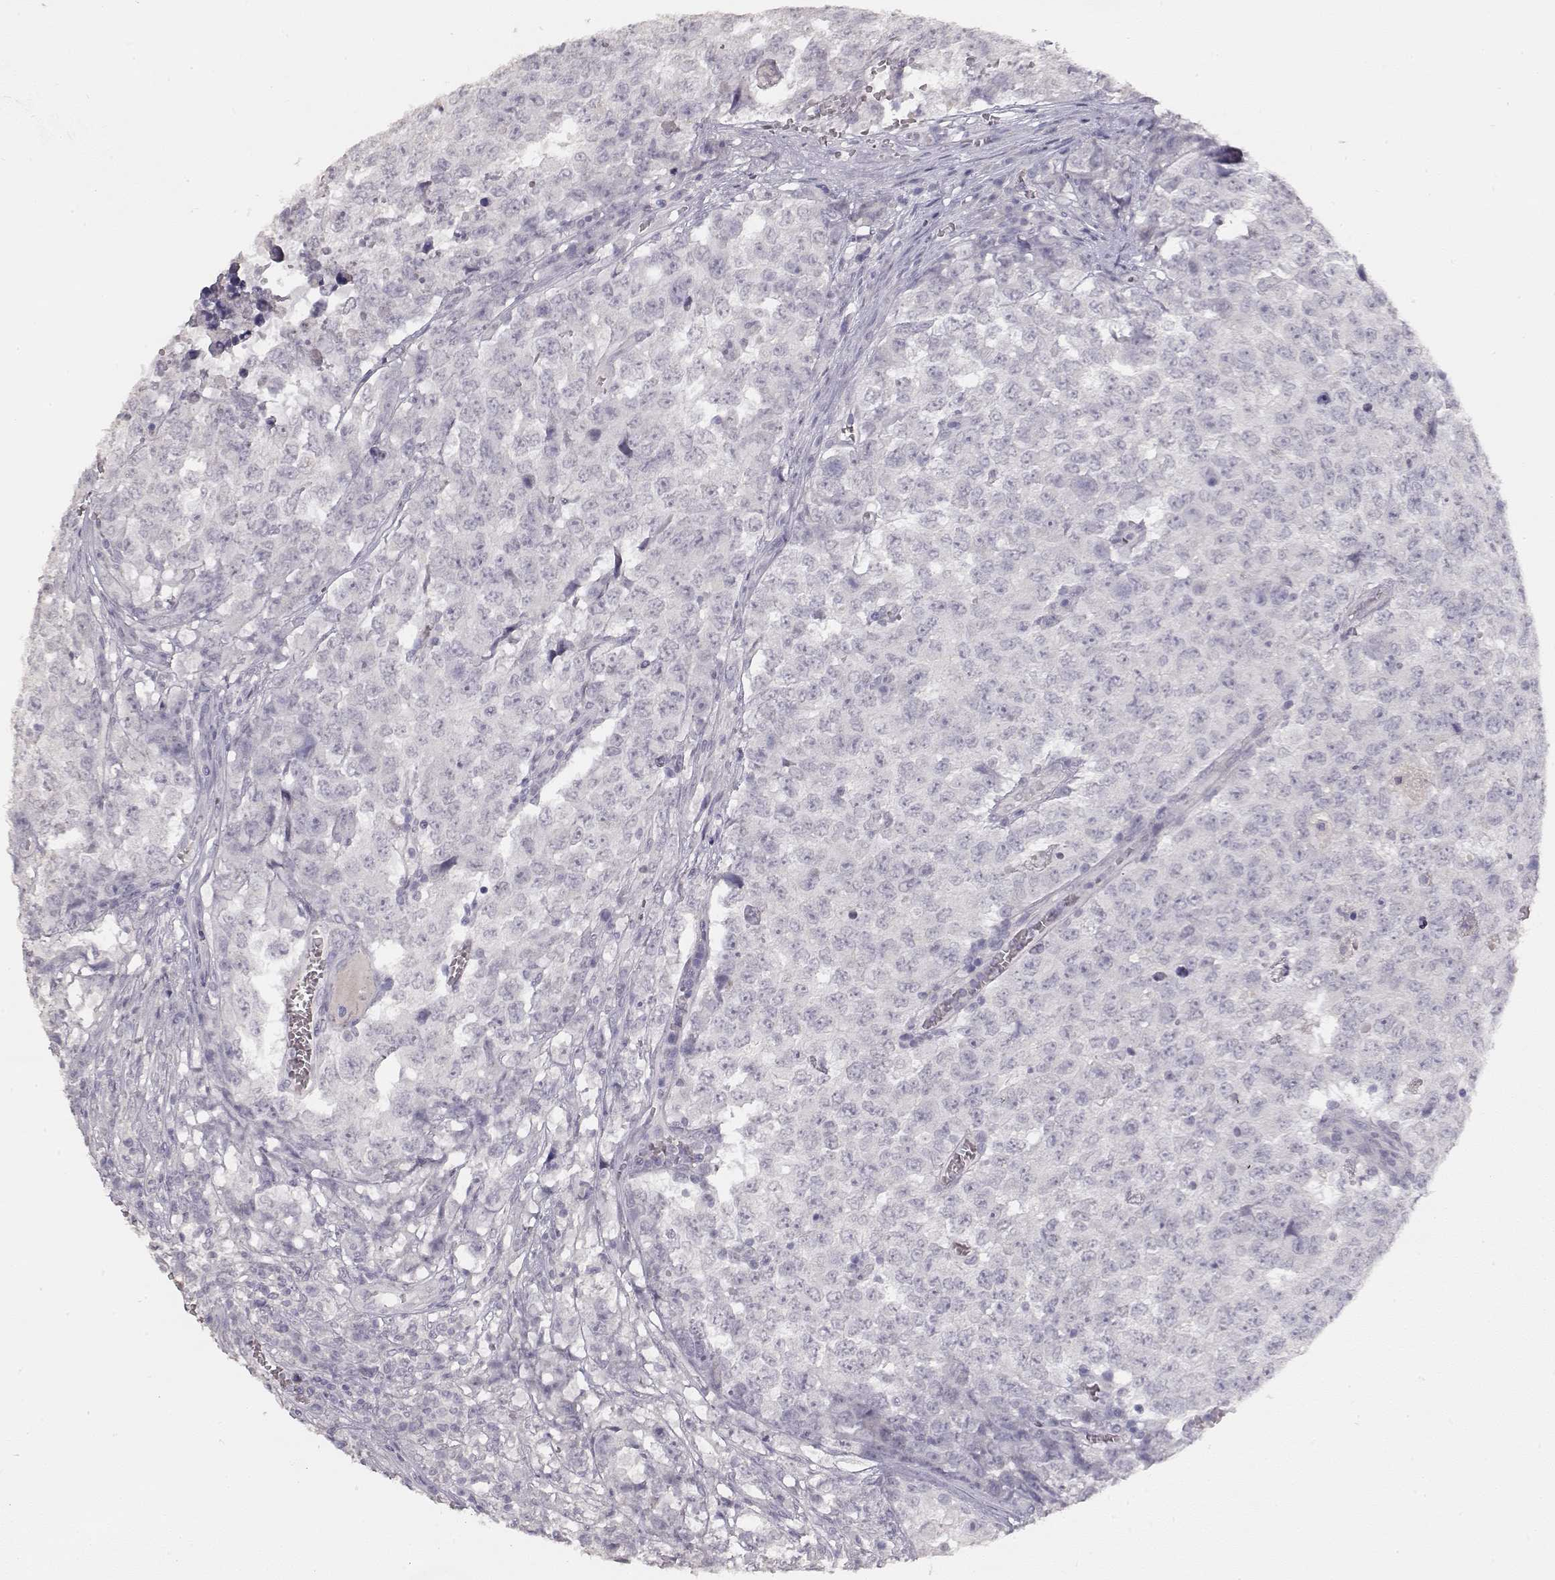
{"staining": {"intensity": "negative", "quantity": "none", "location": "none"}, "tissue": "testis cancer", "cell_type": "Tumor cells", "image_type": "cancer", "snomed": [{"axis": "morphology", "description": "Carcinoma, Embryonal, NOS"}, {"axis": "topography", "description": "Testis"}], "caption": "Micrograph shows no significant protein positivity in tumor cells of embryonal carcinoma (testis).", "gene": "TPH2", "patient": {"sex": "male", "age": 23}}